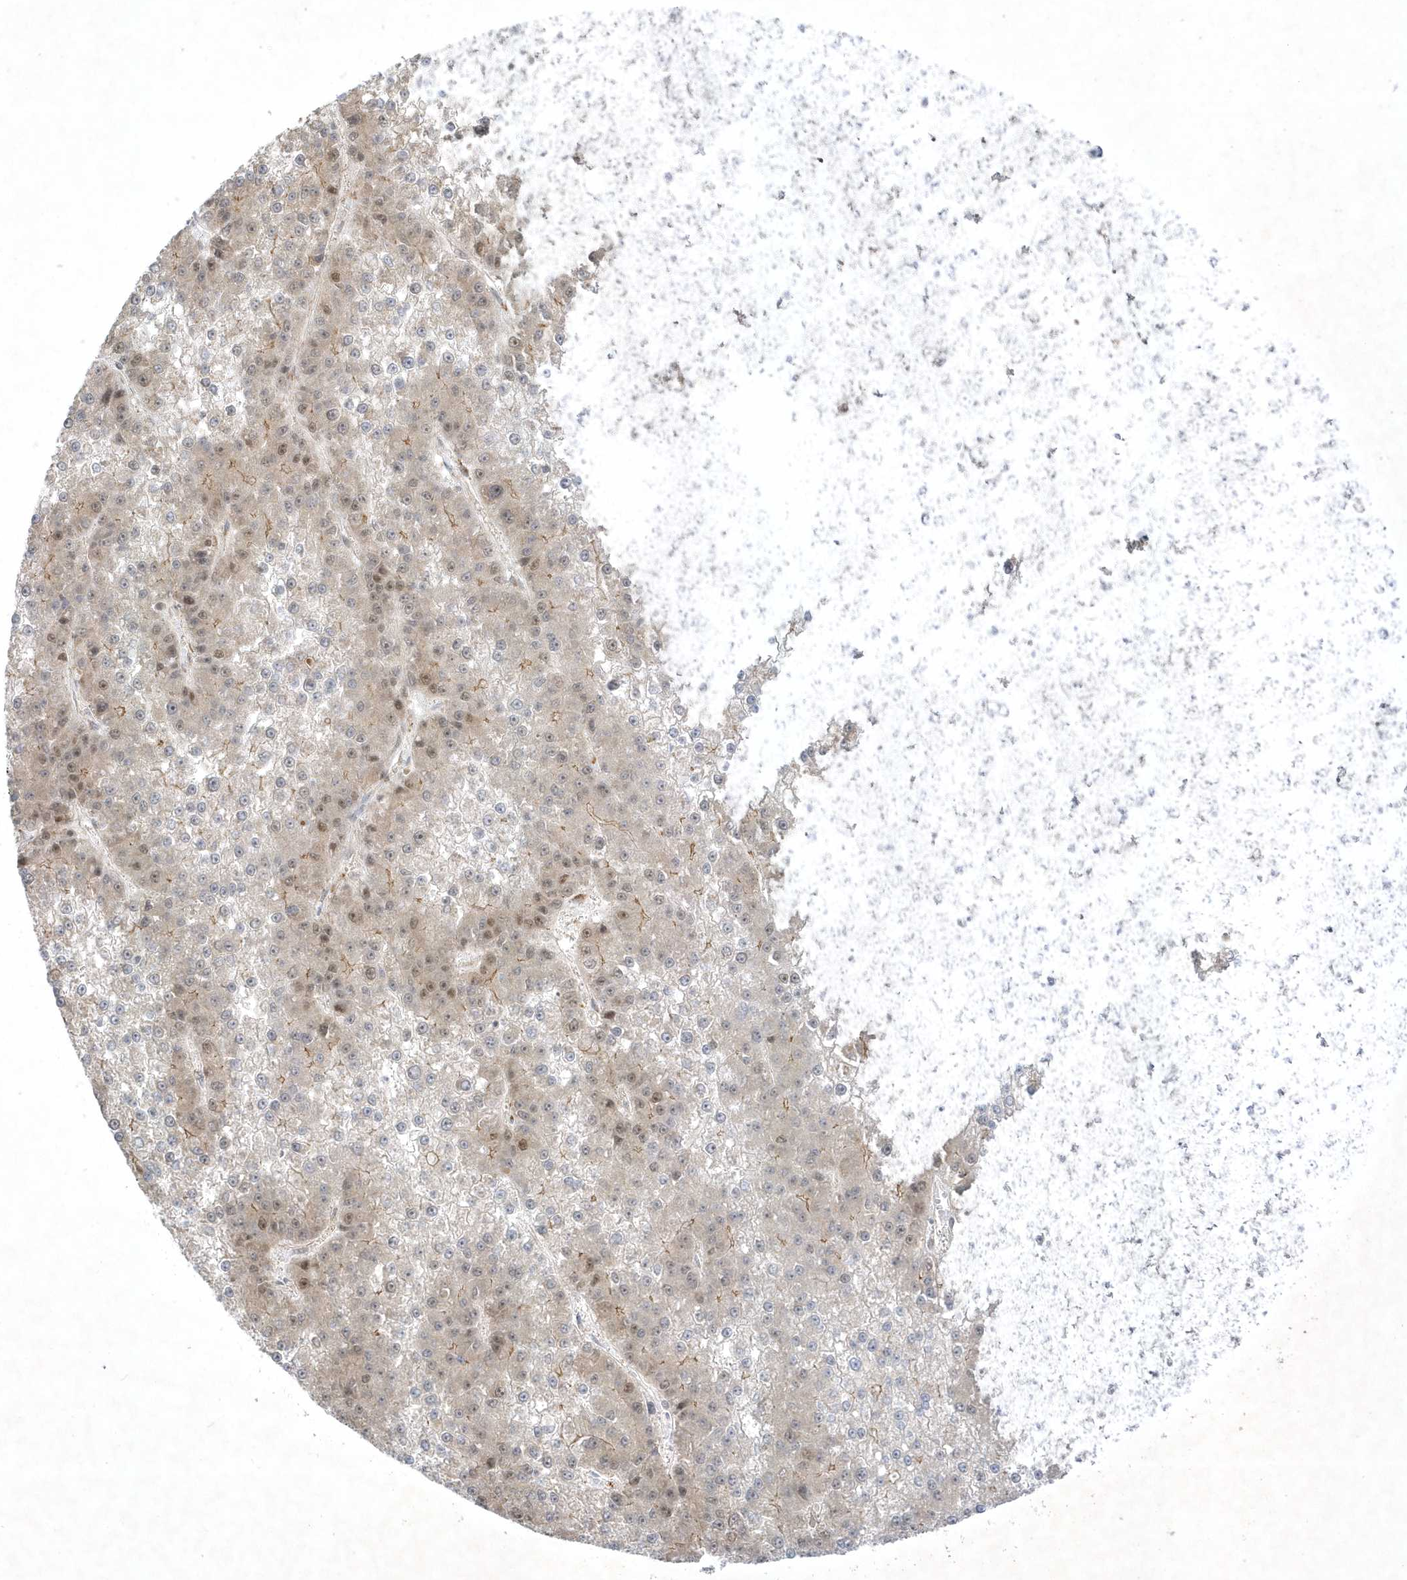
{"staining": {"intensity": "moderate", "quantity": "<25%", "location": "nuclear"}, "tissue": "liver cancer", "cell_type": "Tumor cells", "image_type": "cancer", "snomed": [{"axis": "morphology", "description": "Carcinoma, Hepatocellular, NOS"}, {"axis": "topography", "description": "Liver"}], "caption": "There is low levels of moderate nuclear expression in tumor cells of liver hepatocellular carcinoma, as demonstrated by immunohistochemical staining (brown color).", "gene": "NAF1", "patient": {"sex": "female", "age": 73}}